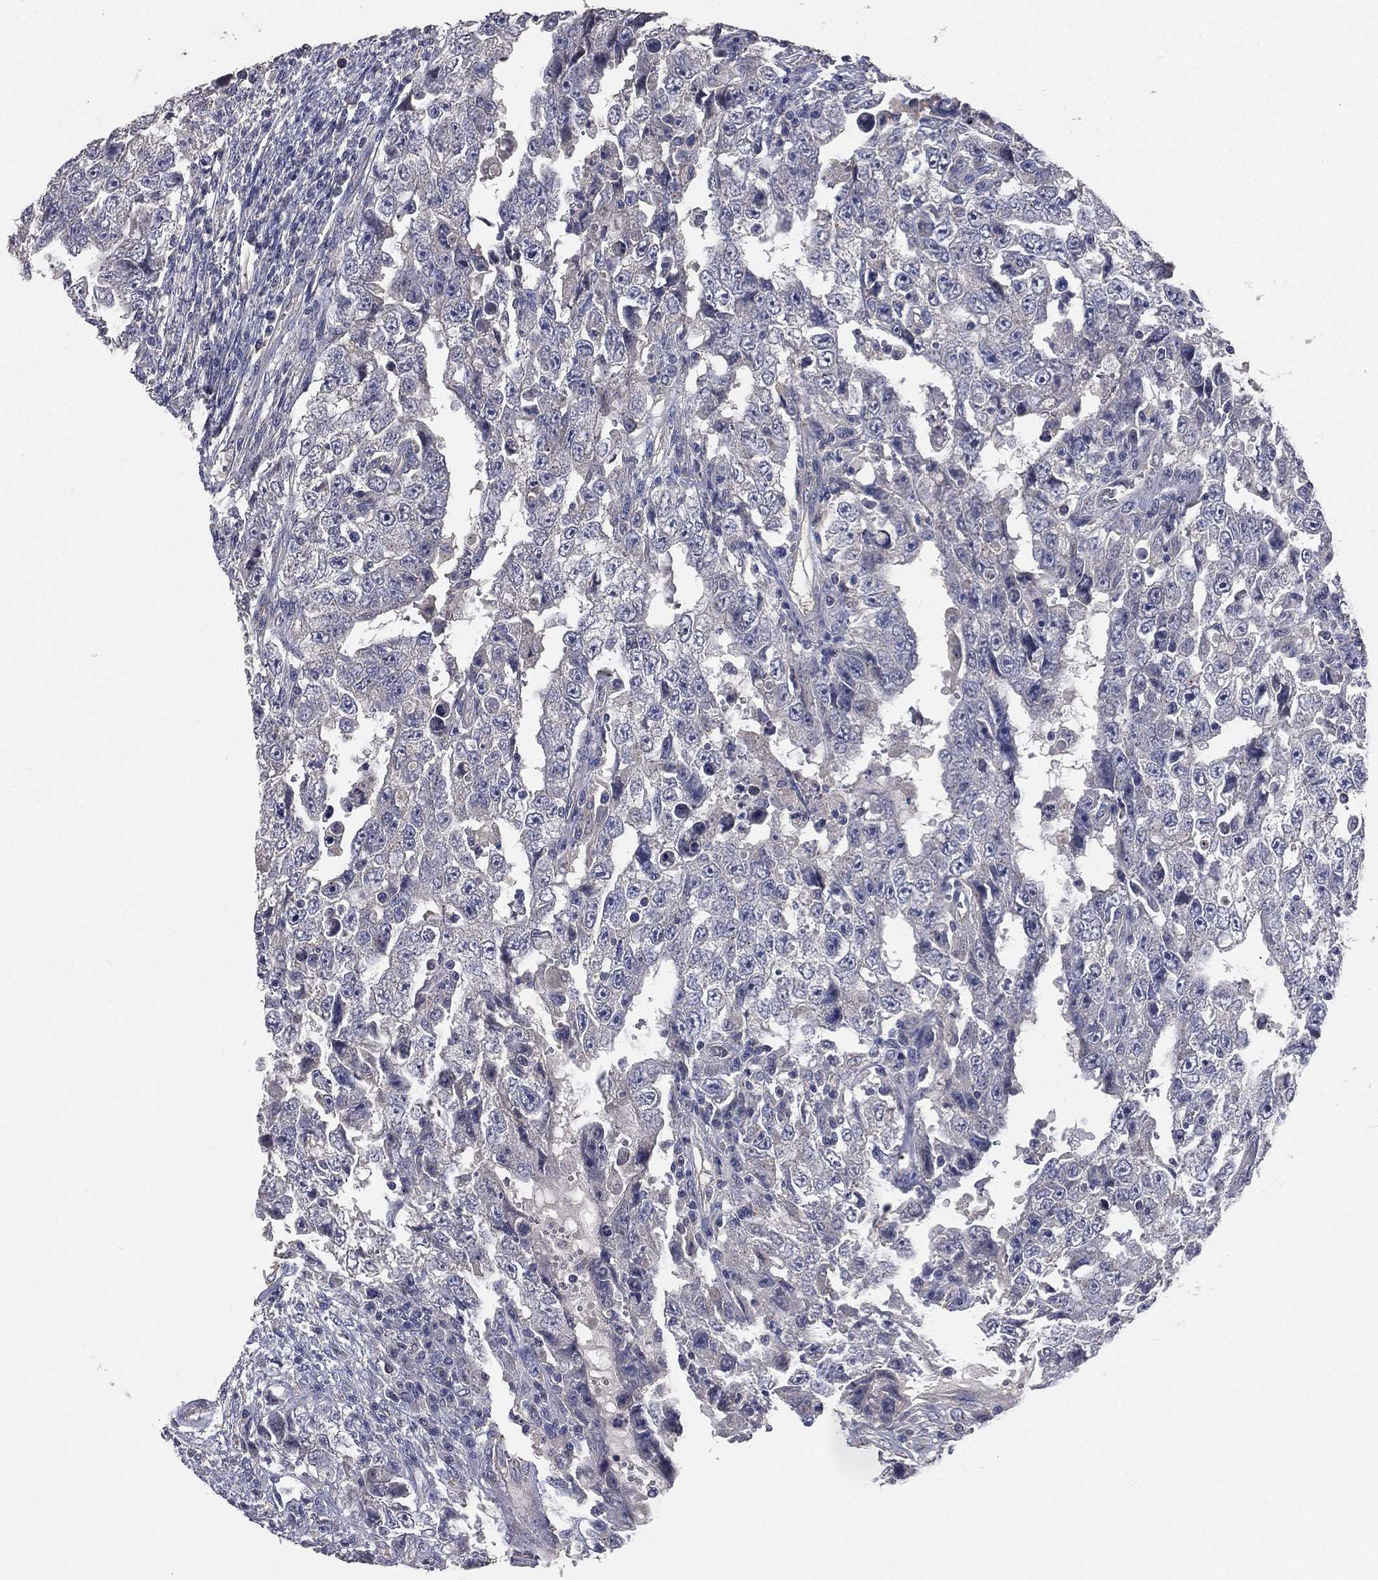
{"staining": {"intensity": "negative", "quantity": "none", "location": "none"}, "tissue": "testis cancer", "cell_type": "Tumor cells", "image_type": "cancer", "snomed": [{"axis": "morphology", "description": "Carcinoma, Embryonal, NOS"}, {"axis": "topography", "description": "Testis"}], "caption": "There is no significant expression in tumor cells of testis cancer (embryonal carcinoma).", "gene": "CROCC", "patient": {"sex": "male", "age": 26}}